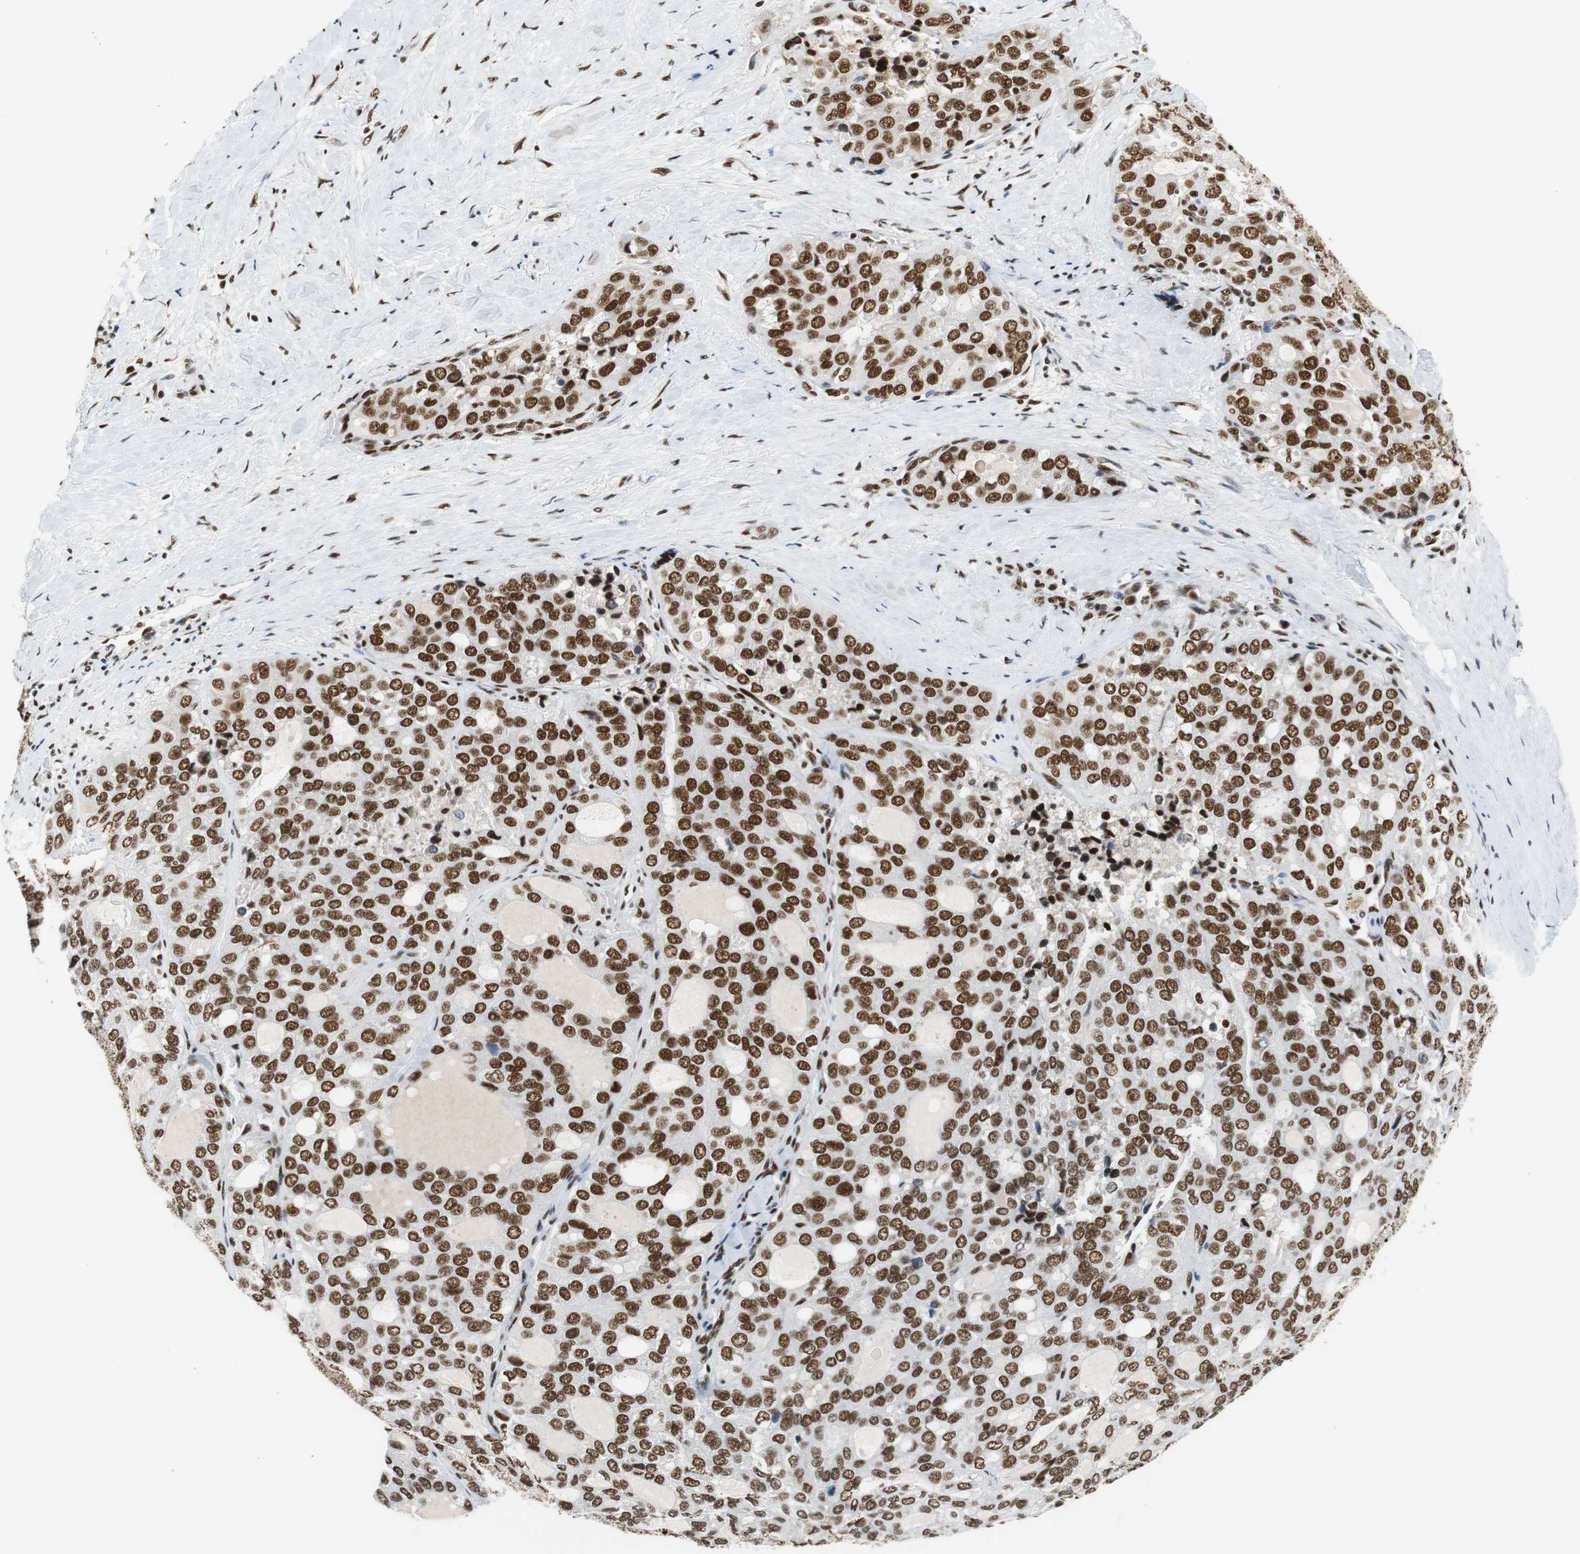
{"staining": {"intensity": "strong", "quantity": ">75%", "location": "nuclear"}, "tissue": "thyroid cancer", "cell_type": "Tumor cells", "image_type": "cancer", "snomed": [{"axis": "morphology", "description": "Follicular adenoma carcinoma, NOS"}, {"axis": "topography", "description": "Thyroid gland"}], "caption": "Human thyroid cancer (follicular adenoma carcinoma) stained with a brown dye exhibits strong nuclear positive positivity in about >75% of tumor cells.", "gene": "PRKDC", "patient": {"sex": "male", "age": 75}}